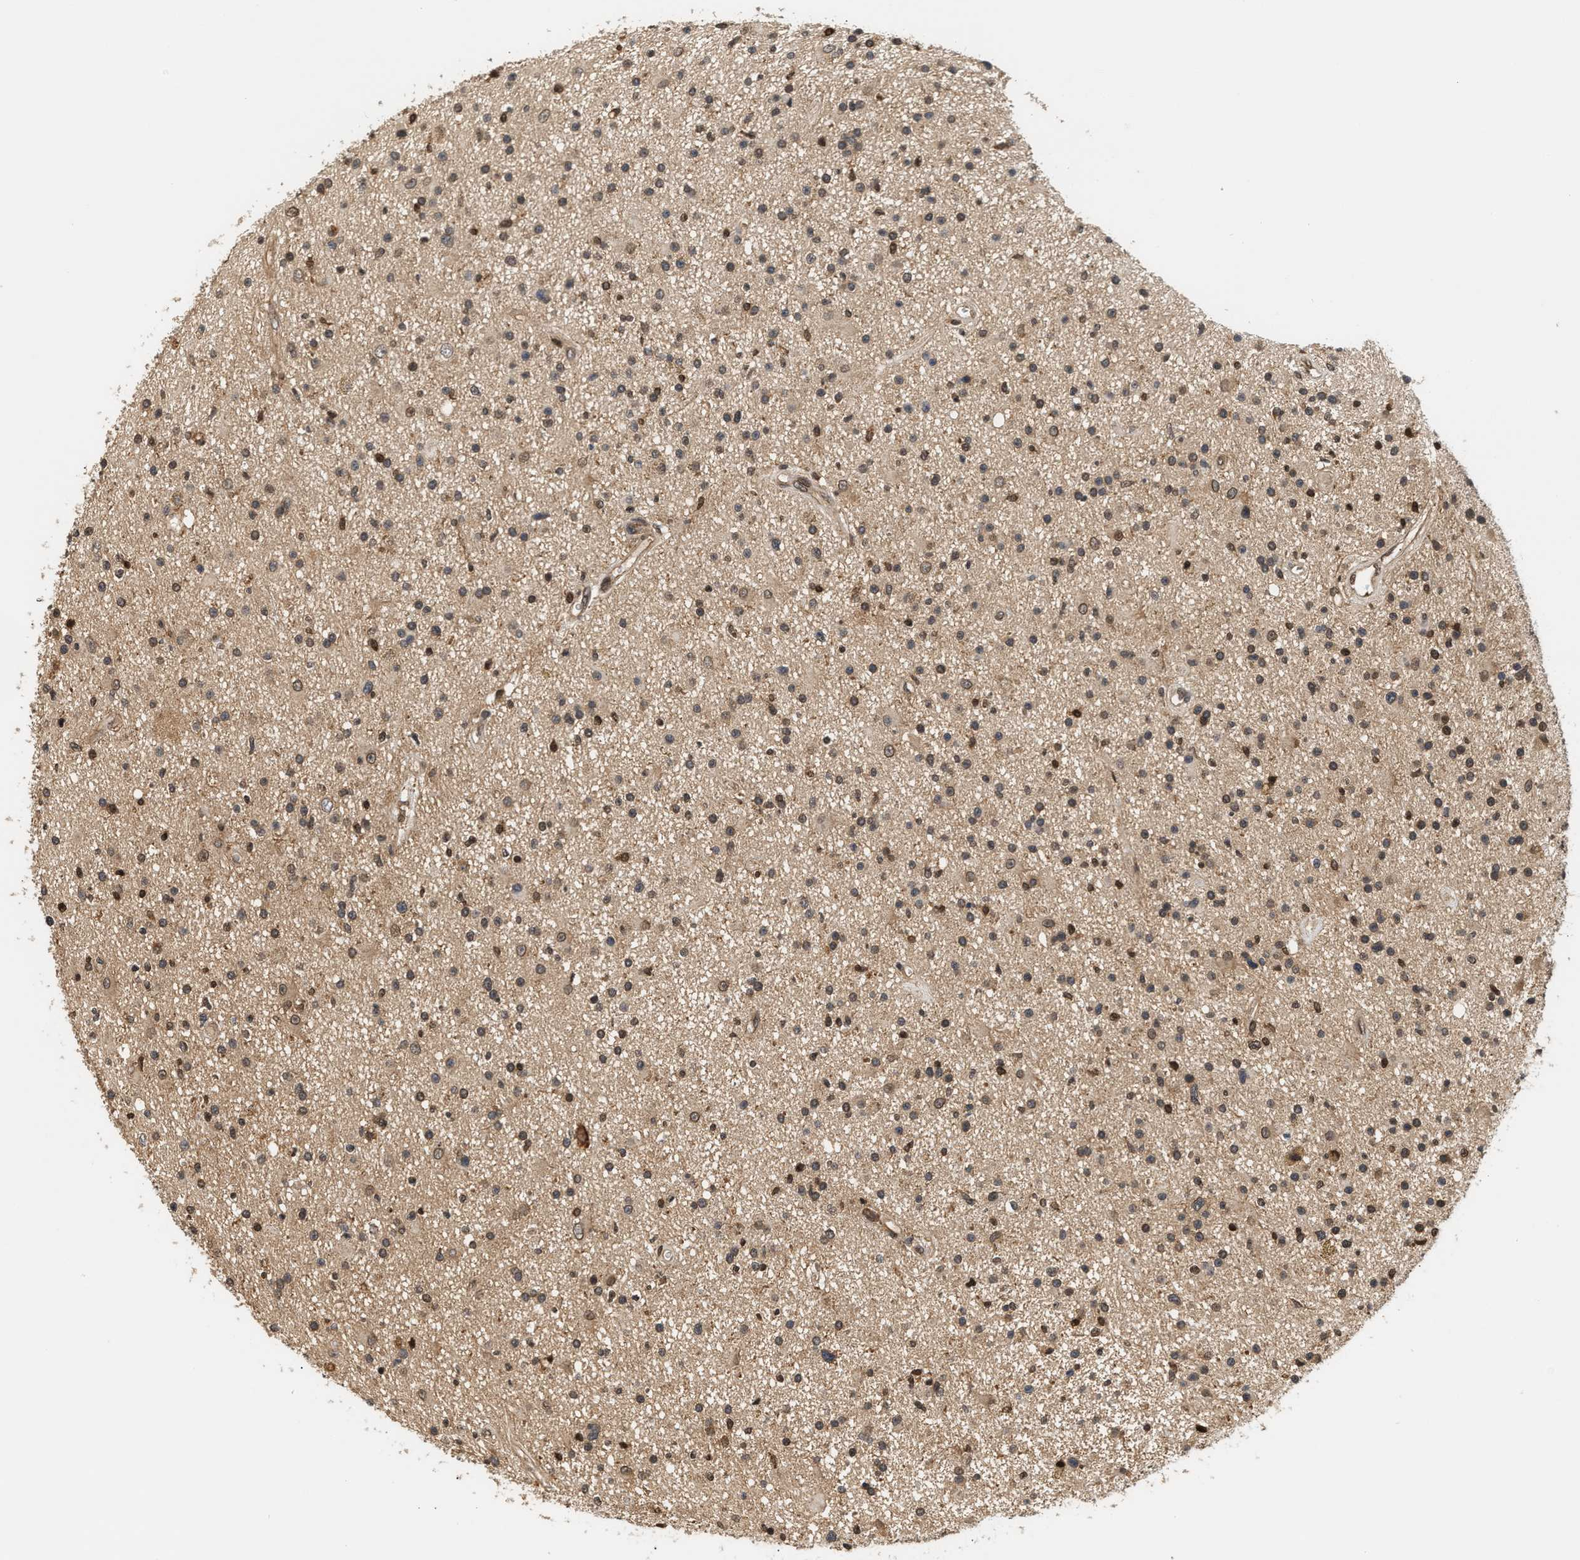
{"staining": {"intensity": "moderate", "quantity": "25%-75%", "location": "nuclear"}, "tissue": "glioma", "cell_type": "Tumor cells", "image_type": "cancer", "snomed": [{"axis": "morphology", "description": "Glioma, malignant, High grade"}, {"axis": "topography", "description": "Brain"}], "caption": "High-magnification brightfield microscopy of malignant glioma (high-grade) stained with DAB (3,3'-diaminobenzidine) (brown) and counterstained with hematoxylin (blue). tumor cells exhibit moderate nuclear staining is appreciated in about25%-75% of cells.", "gene": "ABHD5", "patient": {"sex": "male", "age": 33}}